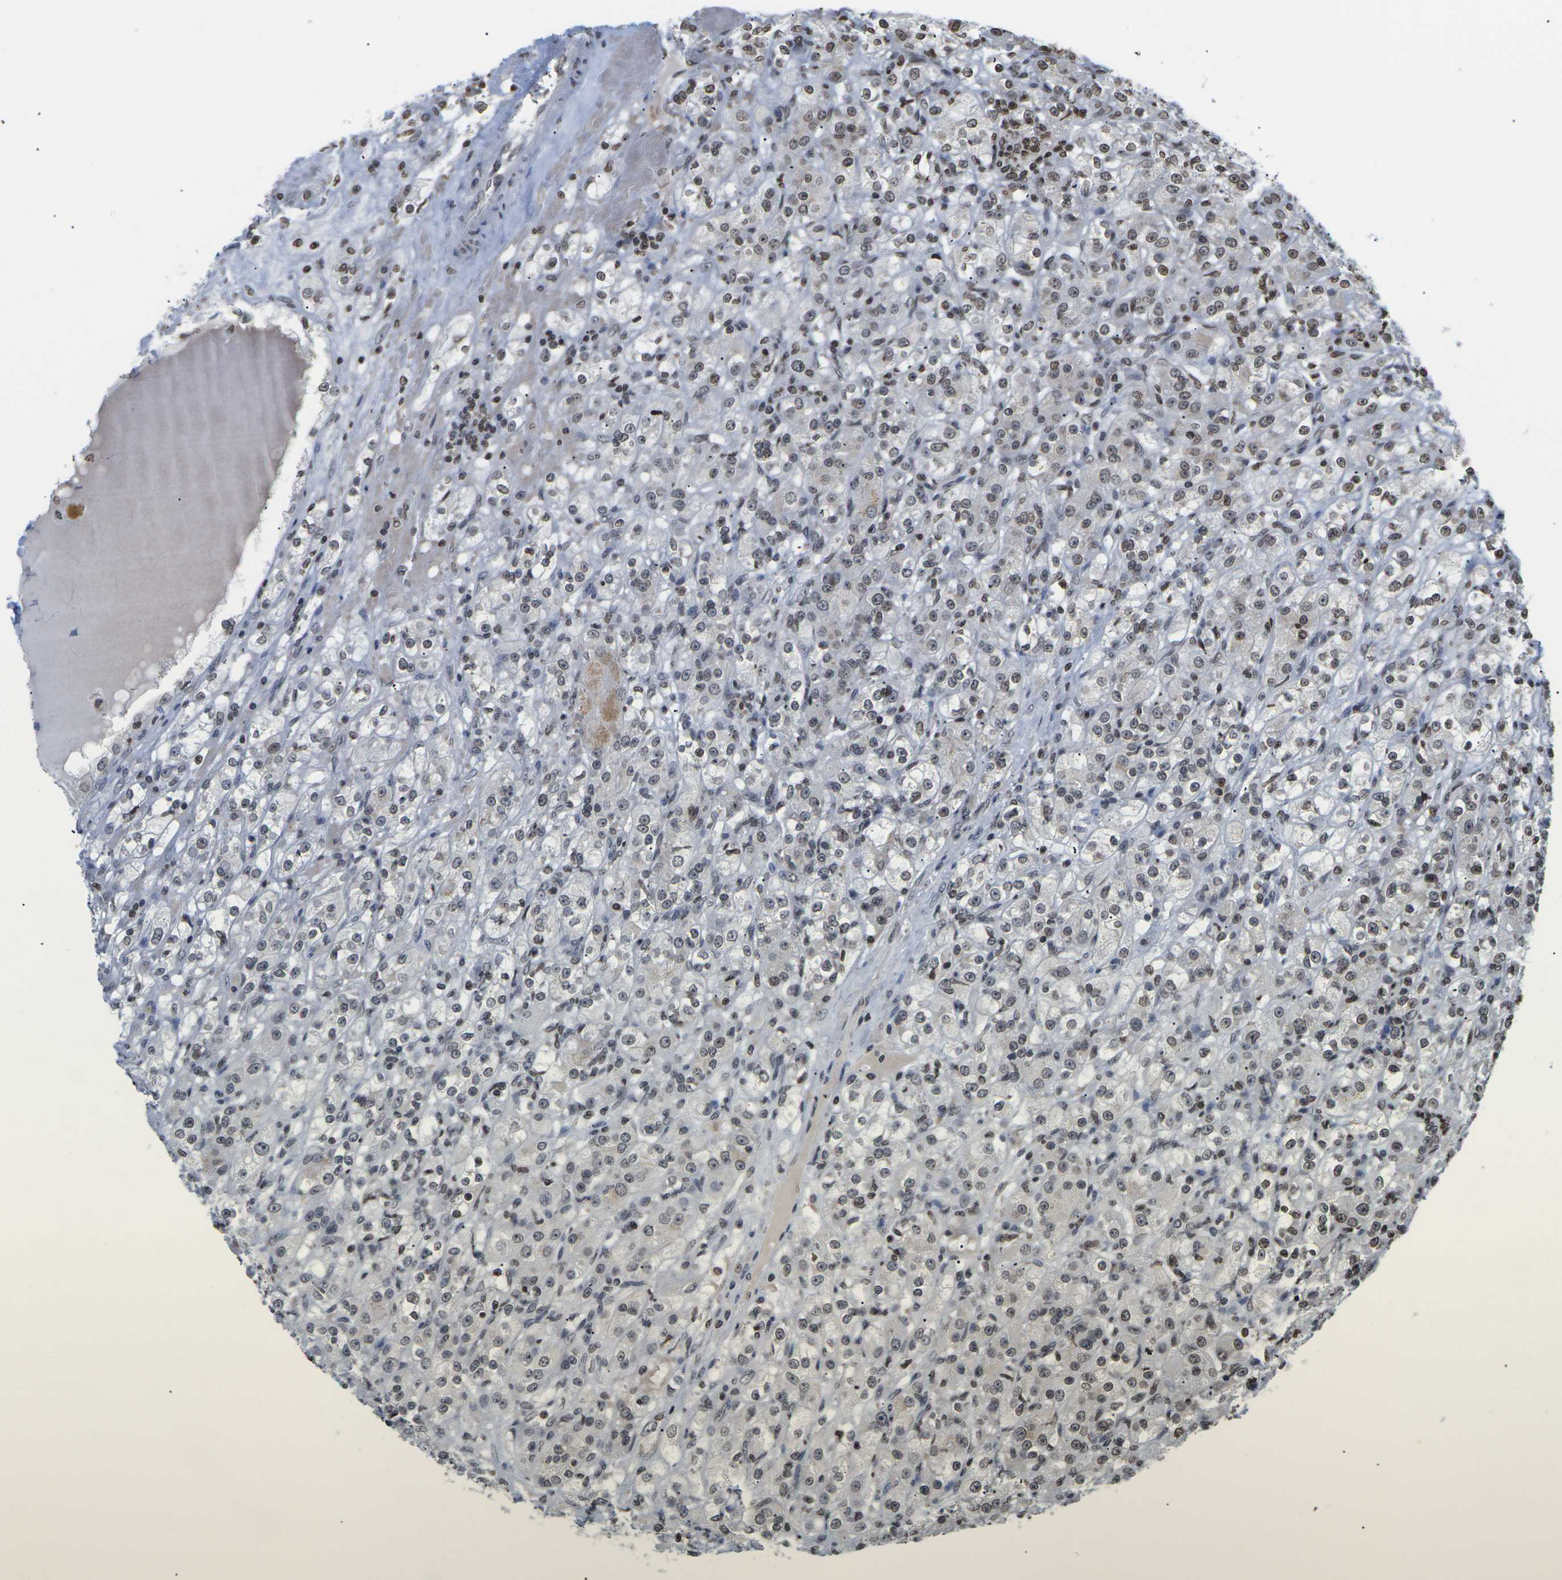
{"staining": {"intensity": "weak", "quantity": ">75%", "location": "nuclear"}, "tissue": "renal cancer", "cell_type": "Tumor cells", "image_type": "cancer", "snomed": [{"axis": "morphology", "description": "Normal tissue, NOS"}, {"axis": "morphology", "description": "Adenocarcinoma, NOS"}, {"axis": "topography", "description": "Kidney"}], "caption": "This micrograph displays renal cancer (adenocarcinoma) stained with immunohistochemistry to label a protein in brown. The nuclear of tumor cells show weak positivity for the protein. Nuclei are counter-stained blue.", "gene": "ETV5", "patient": {"sex": "male", "age": 61}}